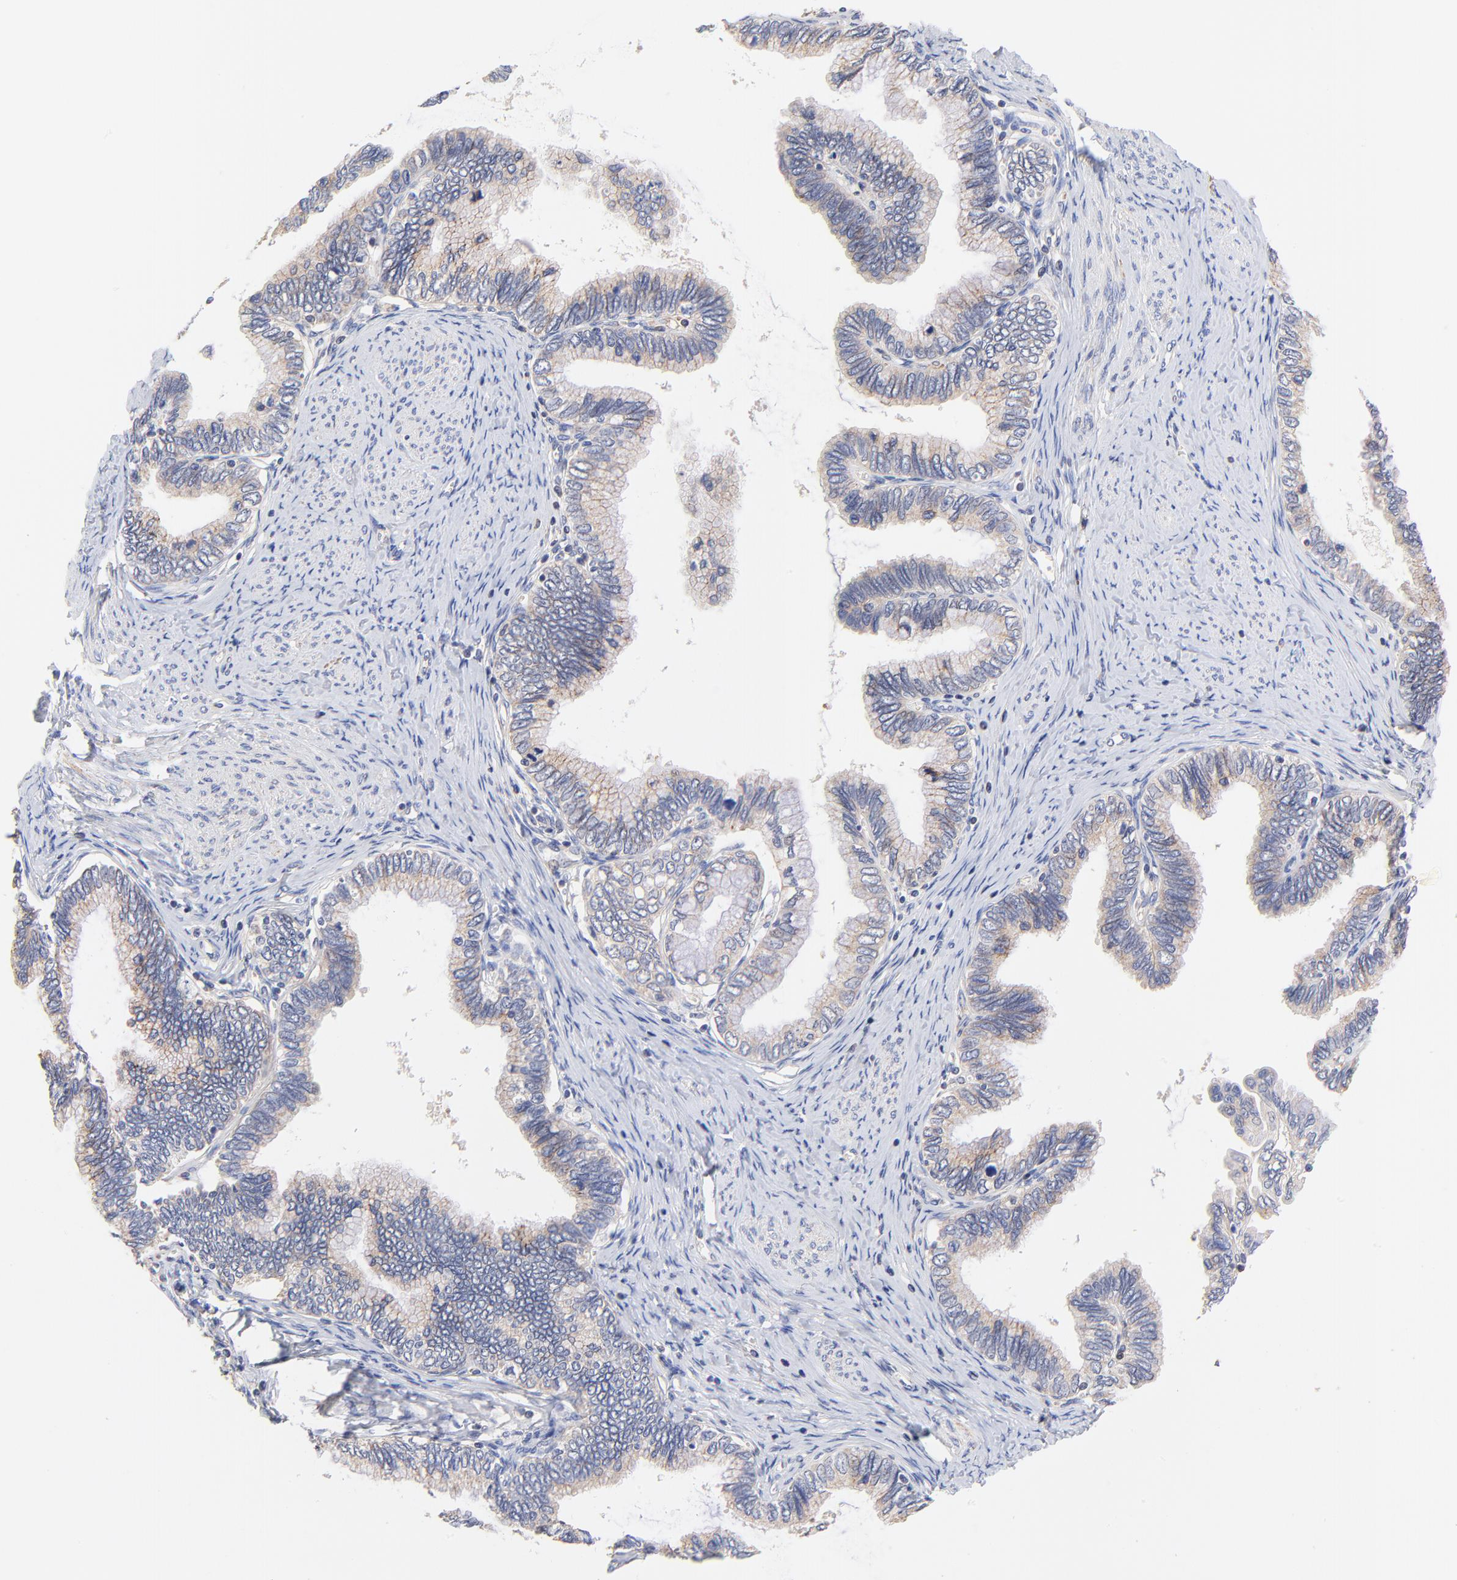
{"staining": {"intensity": "weak", "quantity": "25%-75%", "location": "cytoplasmic/membranous"}, "tissue": "cervical cancer", "cell_type": "Tumor cells", "image_type": "cancer", "snomed": [{"axis": "morphology", "description": "Adenocarcinoma, NOS"}, {"axis": "topography", "description": "Cervix"}], "caption": "Adenocarcinoma (cervical) was stained to show a protein in brown. There is low levels of weak cytoplasmic/membranous positivity in approximately 25%-75% of tumor cells. The protein is stained brown, and the nuclei are stained in blue (DAB (3,3'-diaminobenzidine) IHC with brightfield microscopy, high magnification).", "gene": "PTK7", "patient": {"sex": "female", "age": 49}}